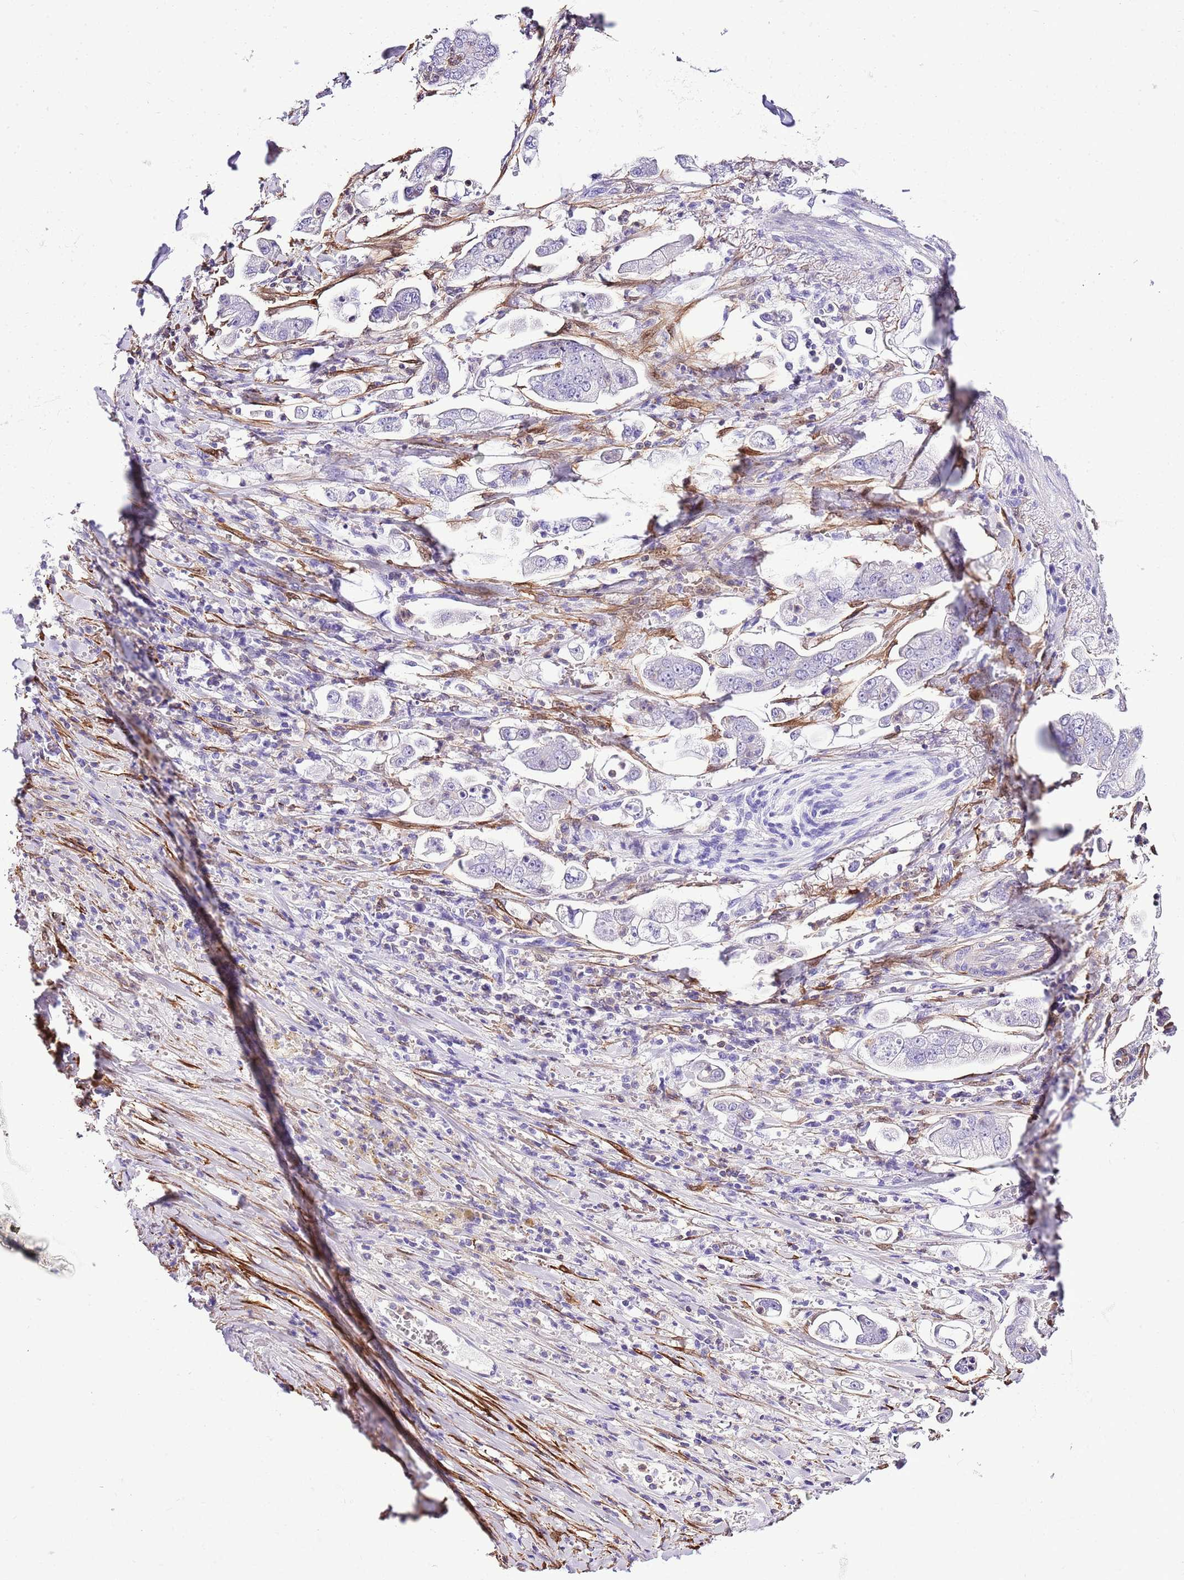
{"staining": {"intensity": "negative", "quantity": "none", "location": "none"}, "tissue": "stomach cancer", "cell_type": "Tumor cells", "image_type": "cancer", "snomed": [{"axis": "morphology", "description": "Adenocarcinoma, NOS"}, {"axis": "topography", "description": "Stomach"}], "caption": "Immunohistochemistry micrograph of neoplastic tissue: stomach cancer (adenocarcinoma) stained with DAB shows no significant protein staining in tumor cells.", "gene": "CNN2", "patient": {"sex": "male", "age": 62}}